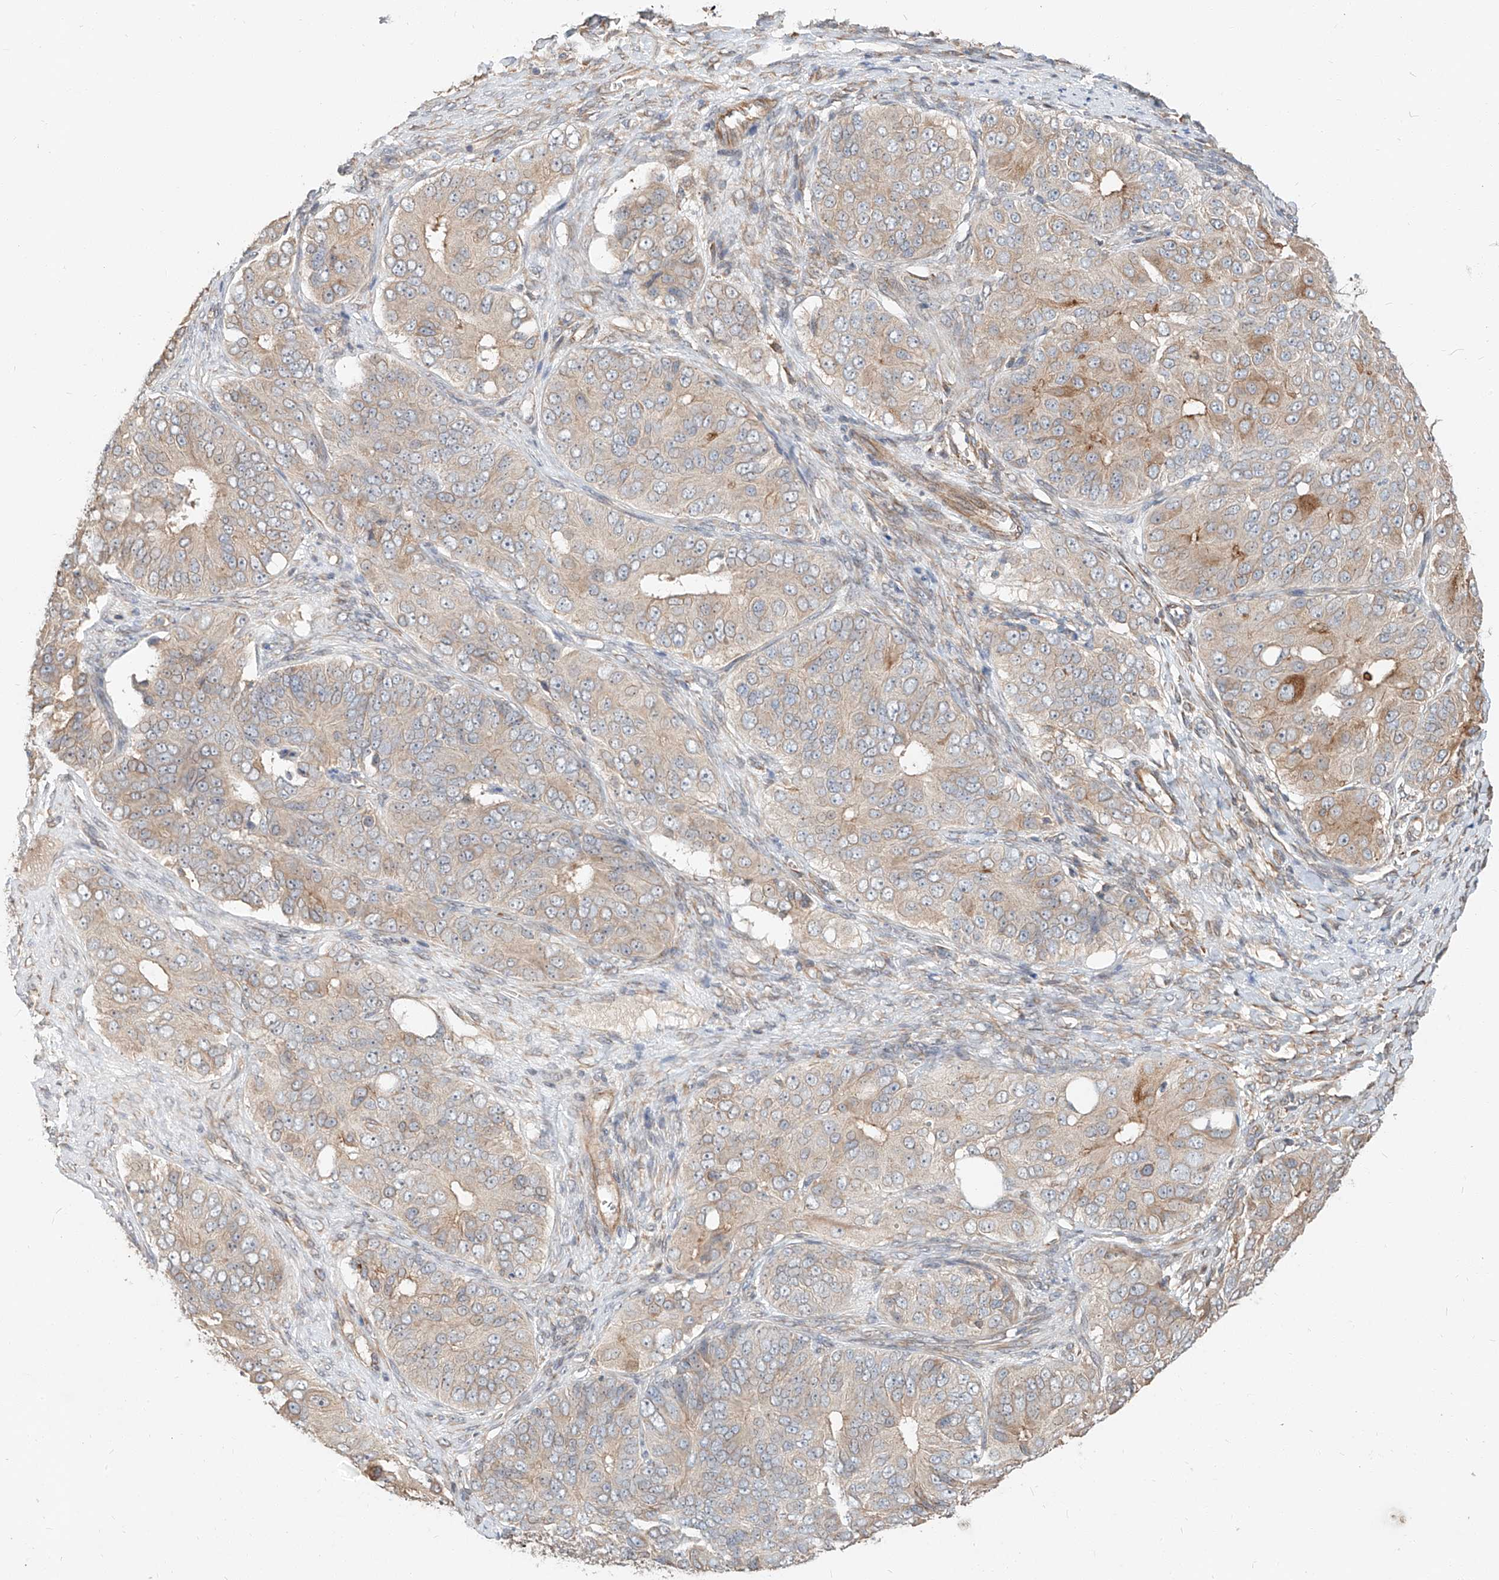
{"staining": {"intensity": "moderate", "quantity": "<25%", "location": "cytoplasmic/membranous"}, "tissue": "ovarian cancer", "cell_type": "Tumor cells", "image_type": "cancer", "snomed": [{"axis": "morphology", "description": "Carcinoma, endometroid"}, {"axis": "topography", "description": "Ovary"}], "caption": "Moderate cytoplasmic/membranous staining for a protein is present in approximately <25% of tumor cells of ovarian cancer (endometroid carcinoma) using immunohistochemistry (IHC).", "gene": "STX19", "patient": {"sex": "female", "age": 51}}